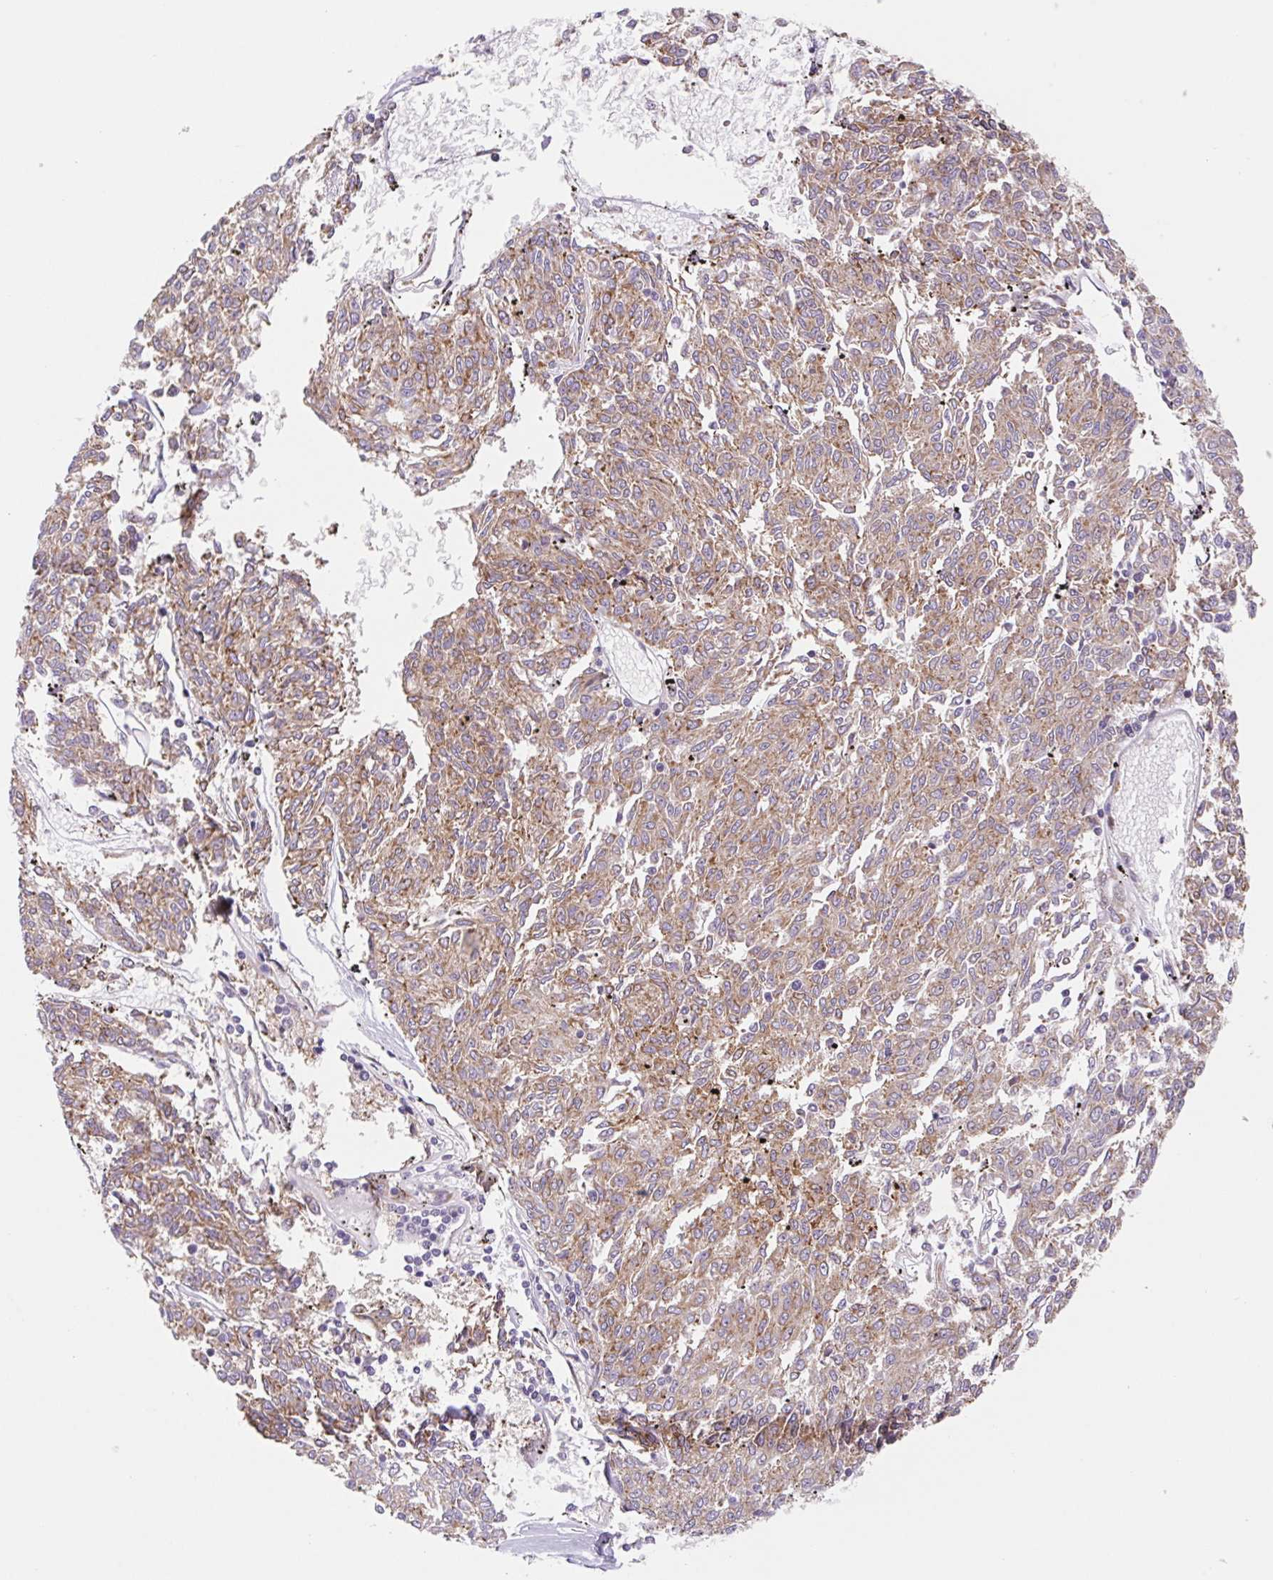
{"staining": {"intensity": "weak", "quantity": ">75%", "location": "cytoplasmic/membranous"}, "tissue": "melanoma", "cell_type": "Tumor cells", "image_type": "cancer", "snomed": [{"axis": "morphology", "description": "Malignant melanoma, NOS"}, {"axis": "topography", "description": "Skin"}], "caption": "Protein expression analysis of human malignant melanoma reveals weak cytoplasmic/membranous expression in about >75% of tumor cells.", "gene": "LYPD5", "patient": {"sex": "female", "age": 72}}